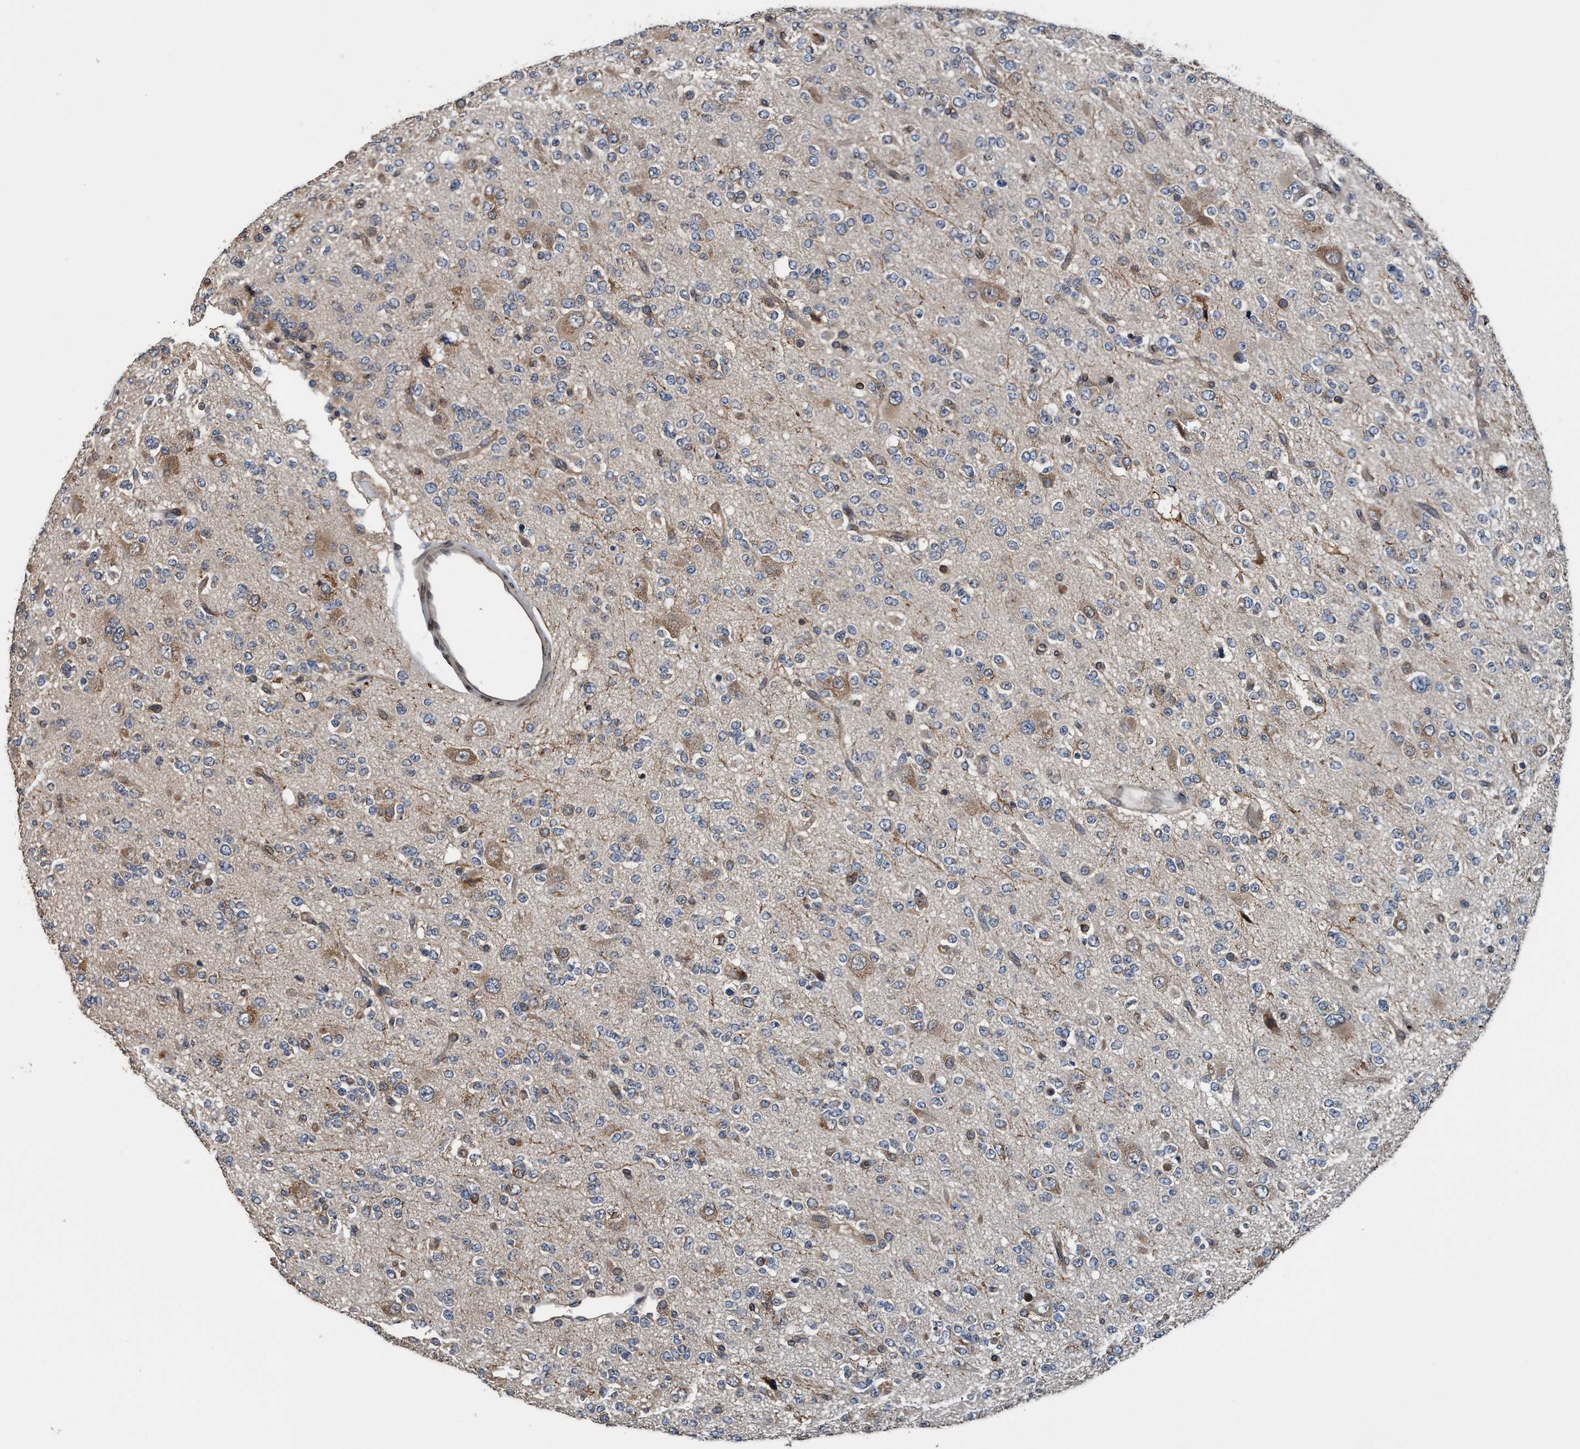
{"staining": {"intensity": "negative", "quantity": "none", "location": "none"}, "tissue": "glioma", "cell_type": "Tumor cells", "image_type": "cancer", "snomed": [{"axis": "morphology", "description": "Glioma, malignant, Low grade"}, {"axis": "topography", "description": "Brain"}], "caption": "An immunohistochemistry (IHC) micrograph of malignant glioma (low-grade) is shown. There is no staining in tumor cells of malignant glioma (low-grade). The staining was performed using DAB (3,3'-diaminobenzidine) to visualize the protein expression in brown, while the nuclei were stained in blue with hematoxylin (Magnification: 20x).", "gene": "MACC1", "patient": {"sex": "male", "age": 38}}